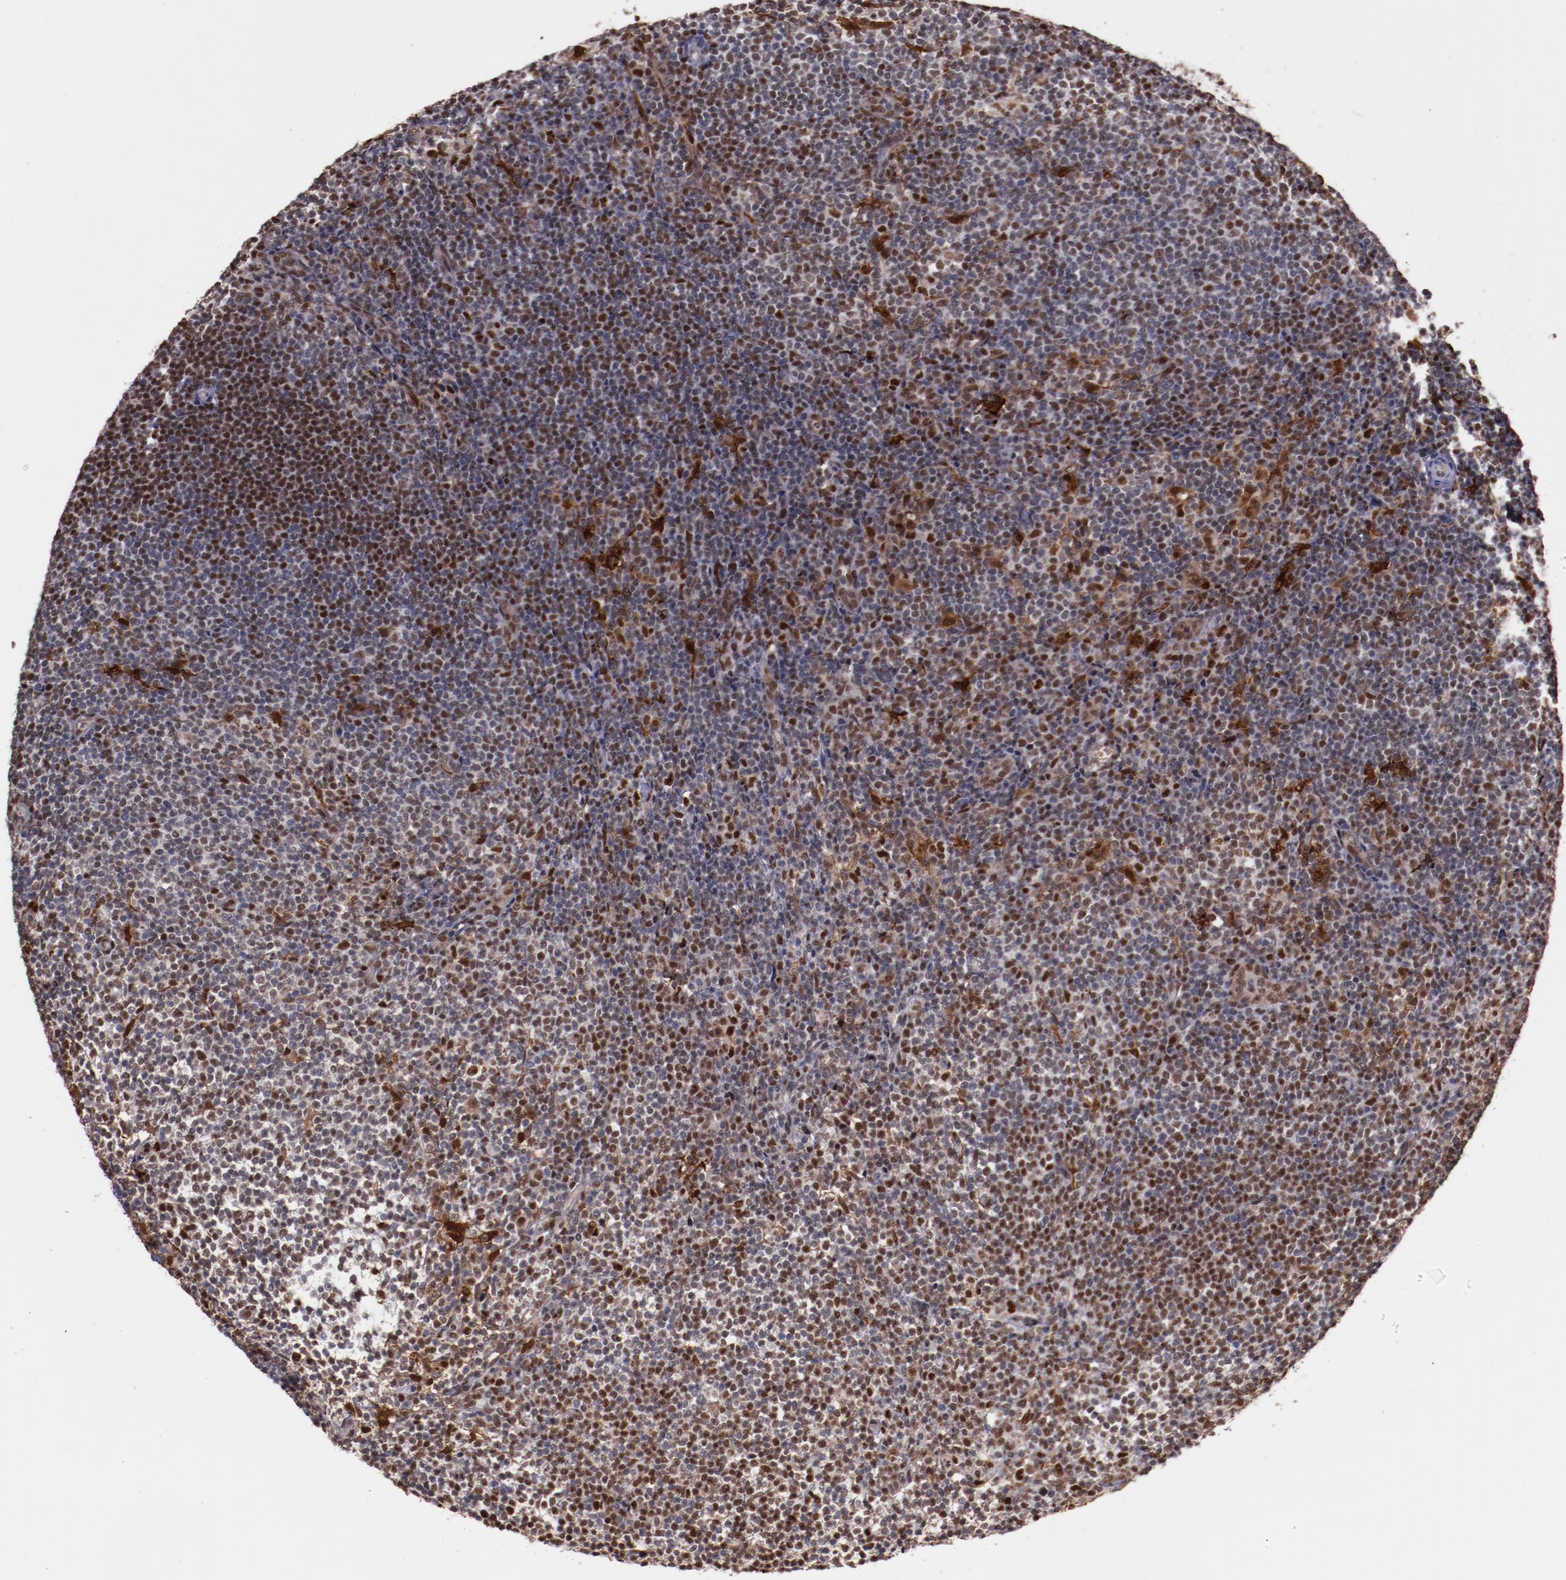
{"staining": {"intensity": "strong", "quantity": "25%-75%", "location": "nuclear"}, "tissue": "lymphoma", "cell_type": "Tumor cells", "image_type": "cancer", "snomed": [{"axis": "morphology", "description": "Malignant lymphoma, non-Hodgkin's type, Low grade"}, {"axis": "topography", "description": "Lymph node"}], "caption": "The histopathology image reveals staining of lymphoma, revealing strong nuclear protein staining (brown color) within tumor cells. (IHC, brightfield microscopy, high magnification).", "gene": "CHEK2", "patient": {"sex": "female", "age": 76}}